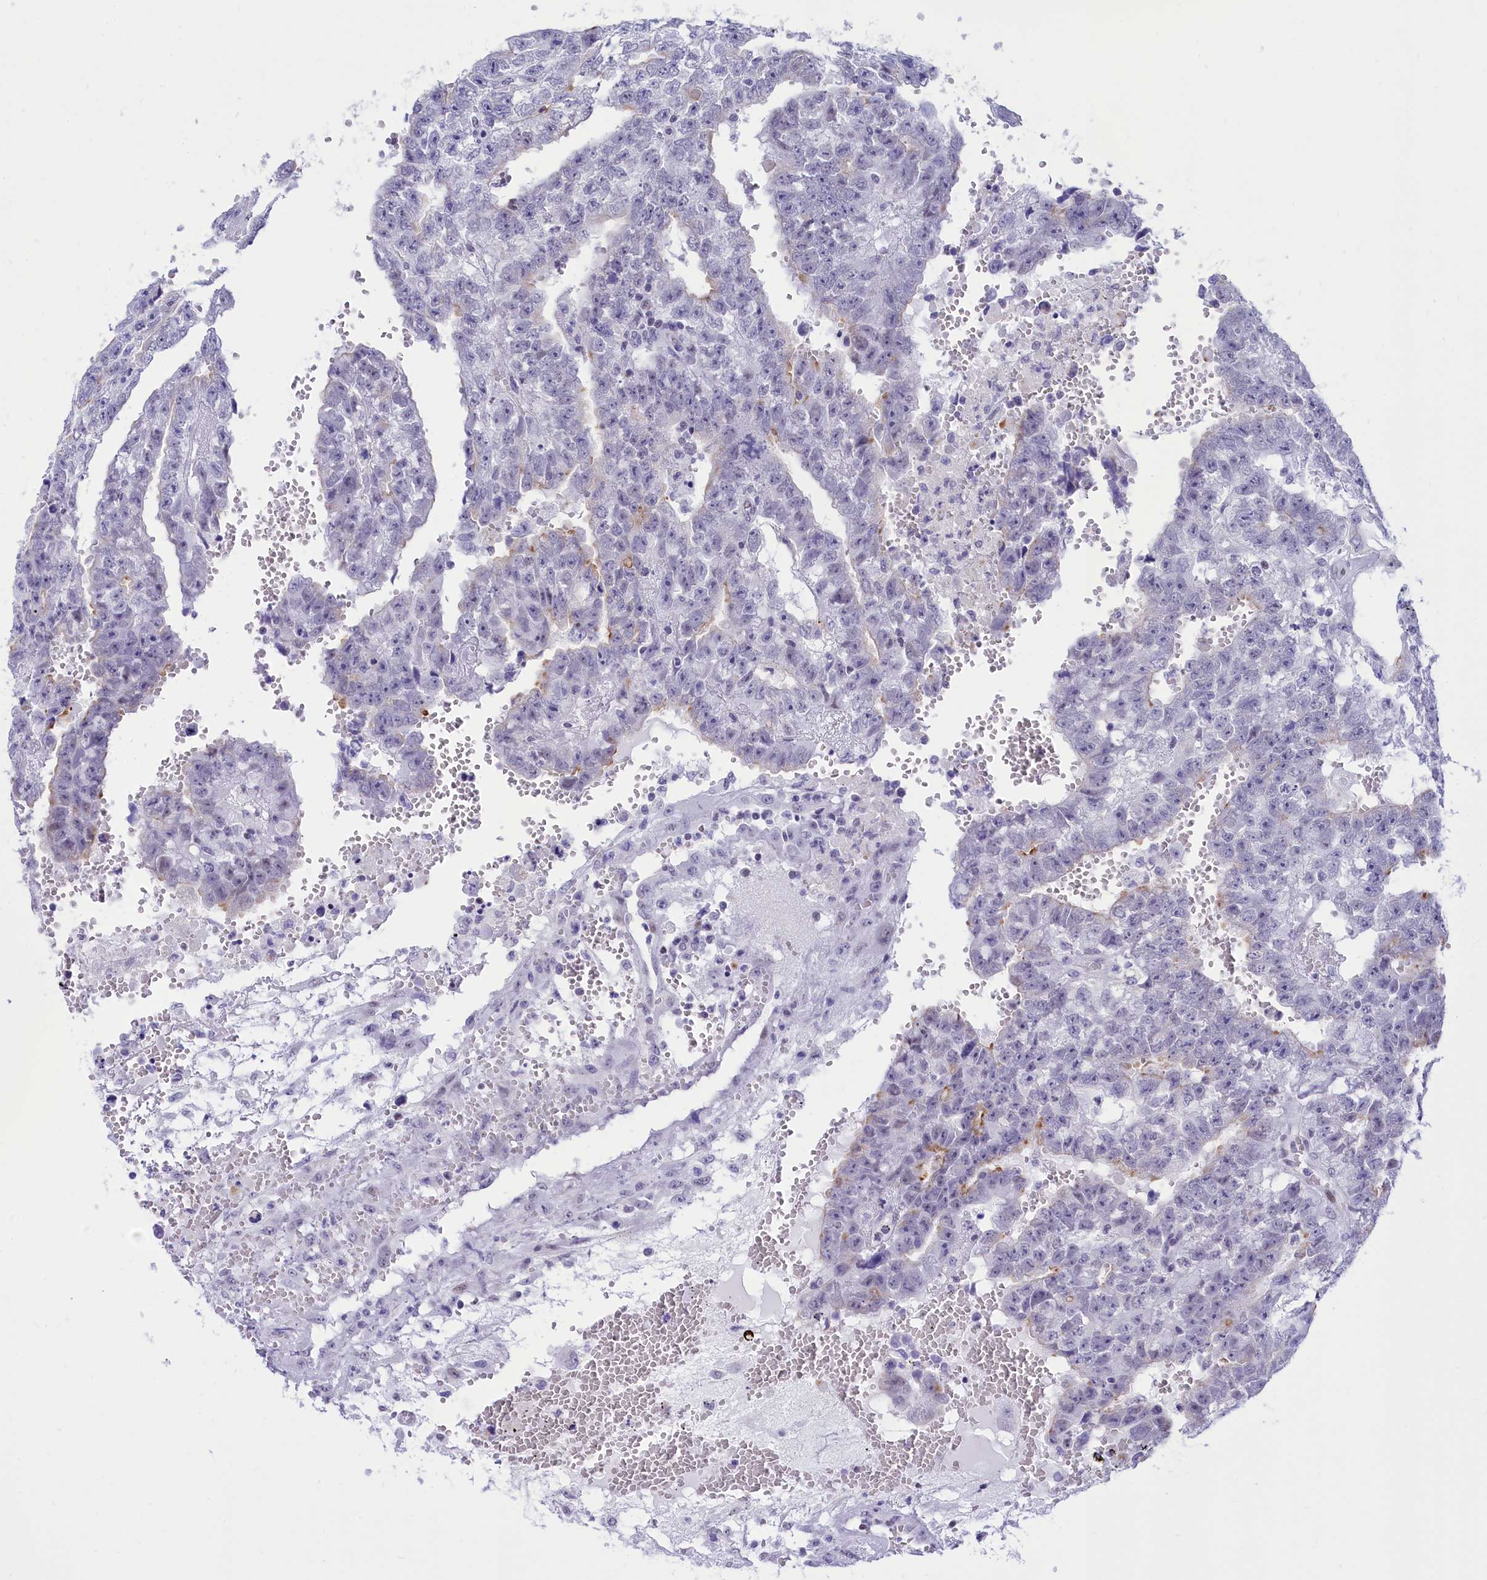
{"staining": {"intensity": "moderate", "quantity": "<25%", "location": "cytoplasmic/membranous"}, "tissue": "testis cancer", "cell_type": "Tumor cells", "image_type": "cancer", "snomed": [{"axis": "morphology", "description": "Carcinoma, Embryonal, NOS"}, {"axis": "topography", "description": "Testis"}], "caption": "This is an image of IHC staining of embryonal carcinoma (testis), which shows moderate staining in the cytoplasmic/membranous of tumor cells.", "gene": "SPIRE2", "patient": {"sex": "male", "age": 25}}